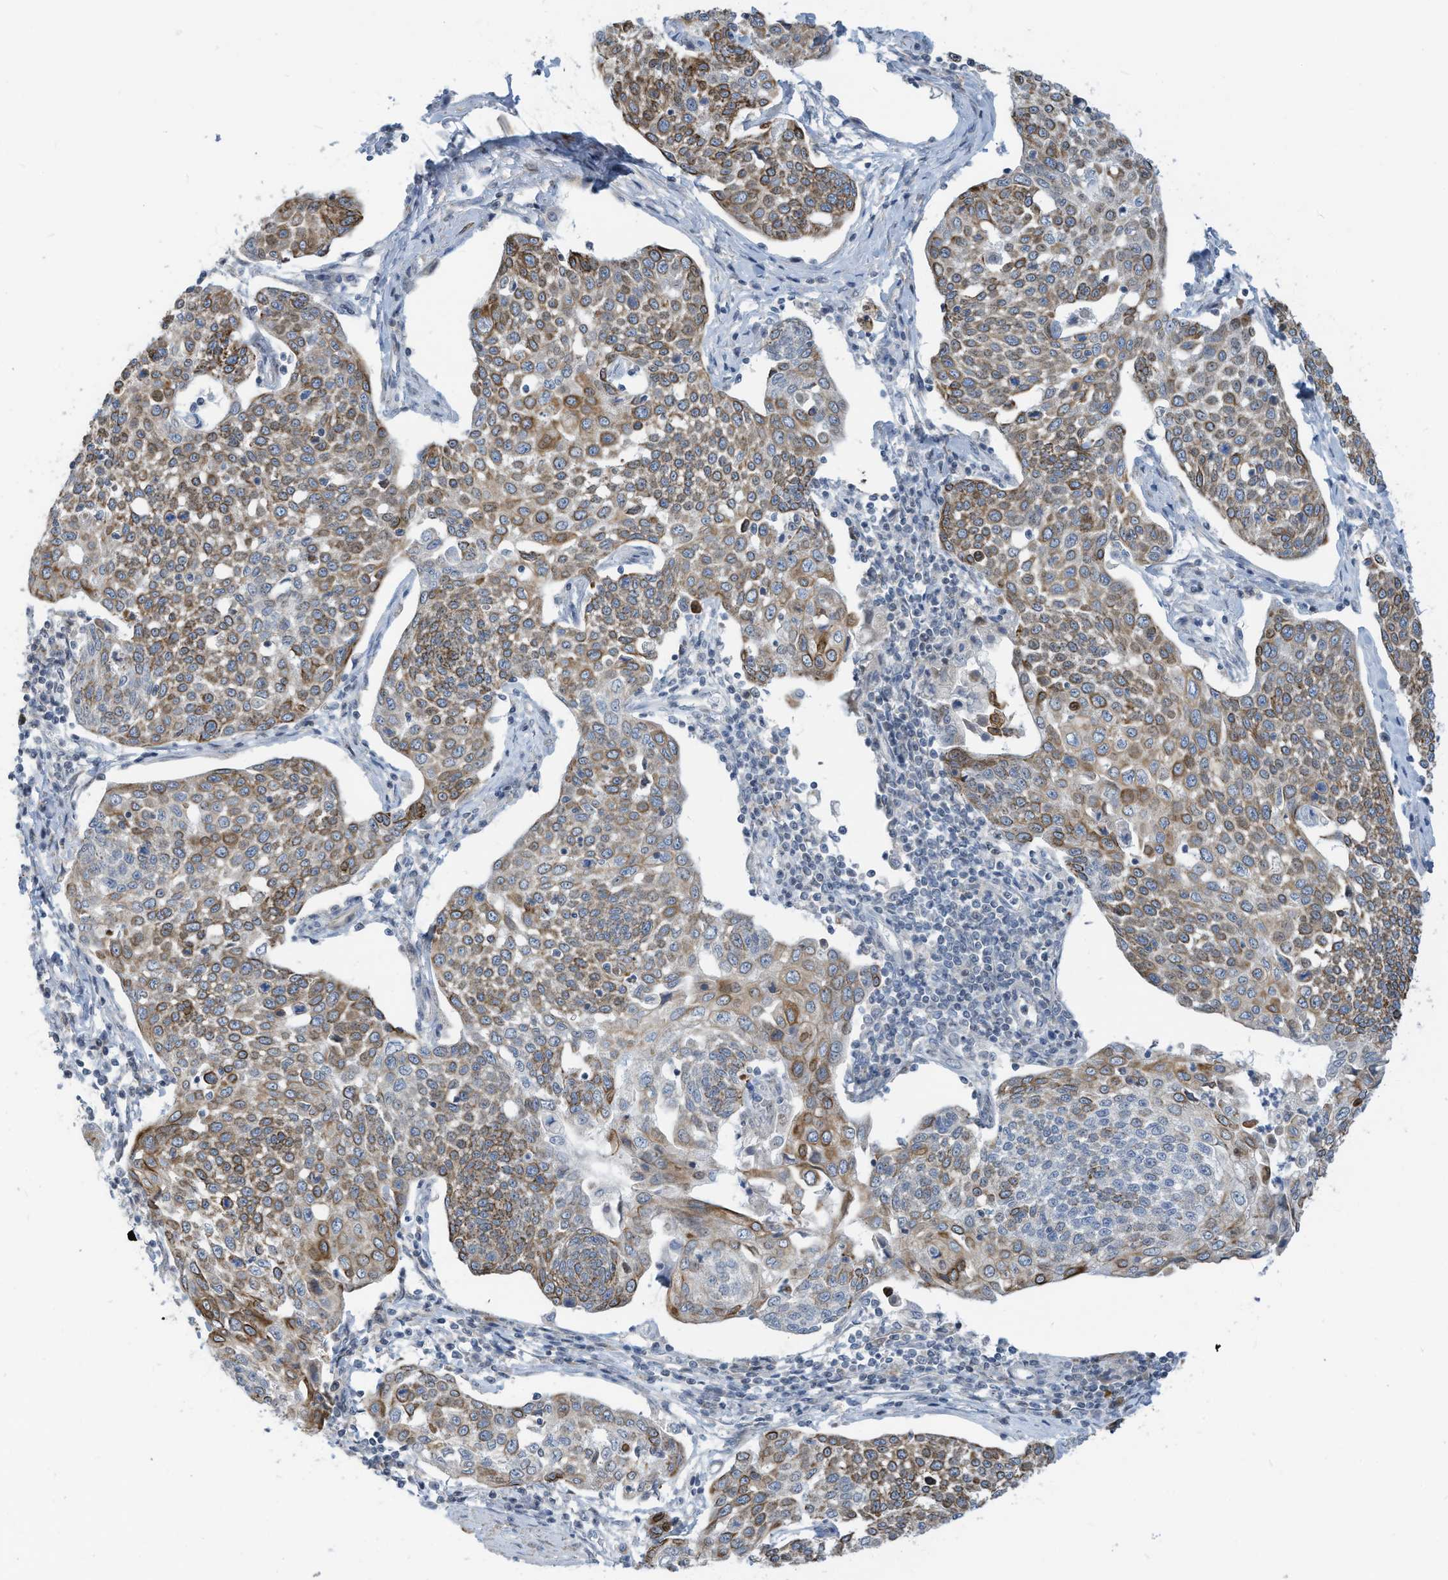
{"staining": {"intensity": "moderate", "quantity": ">75%", "location": "cytoplasmic/membranous"}, "tissue": "cervical cancer", "cell_type": "Tumor cells", "image_type": "cancer", "snomed": [{"axis": "morphology", "description": "Squamous cell carcinoma, NOS"}, {"axis": "topography", "description": "Cervix"}], "caption": "Immunohistochemical staining of human cervical cancer (squamous cell carcinoma) exhibits medium levels of moderate cytoplasmic/membranous protein staining in approximately >75% of tumor cells.", "gene": "GPATCH3", "patient": {"sex": "female", "age": 34}}